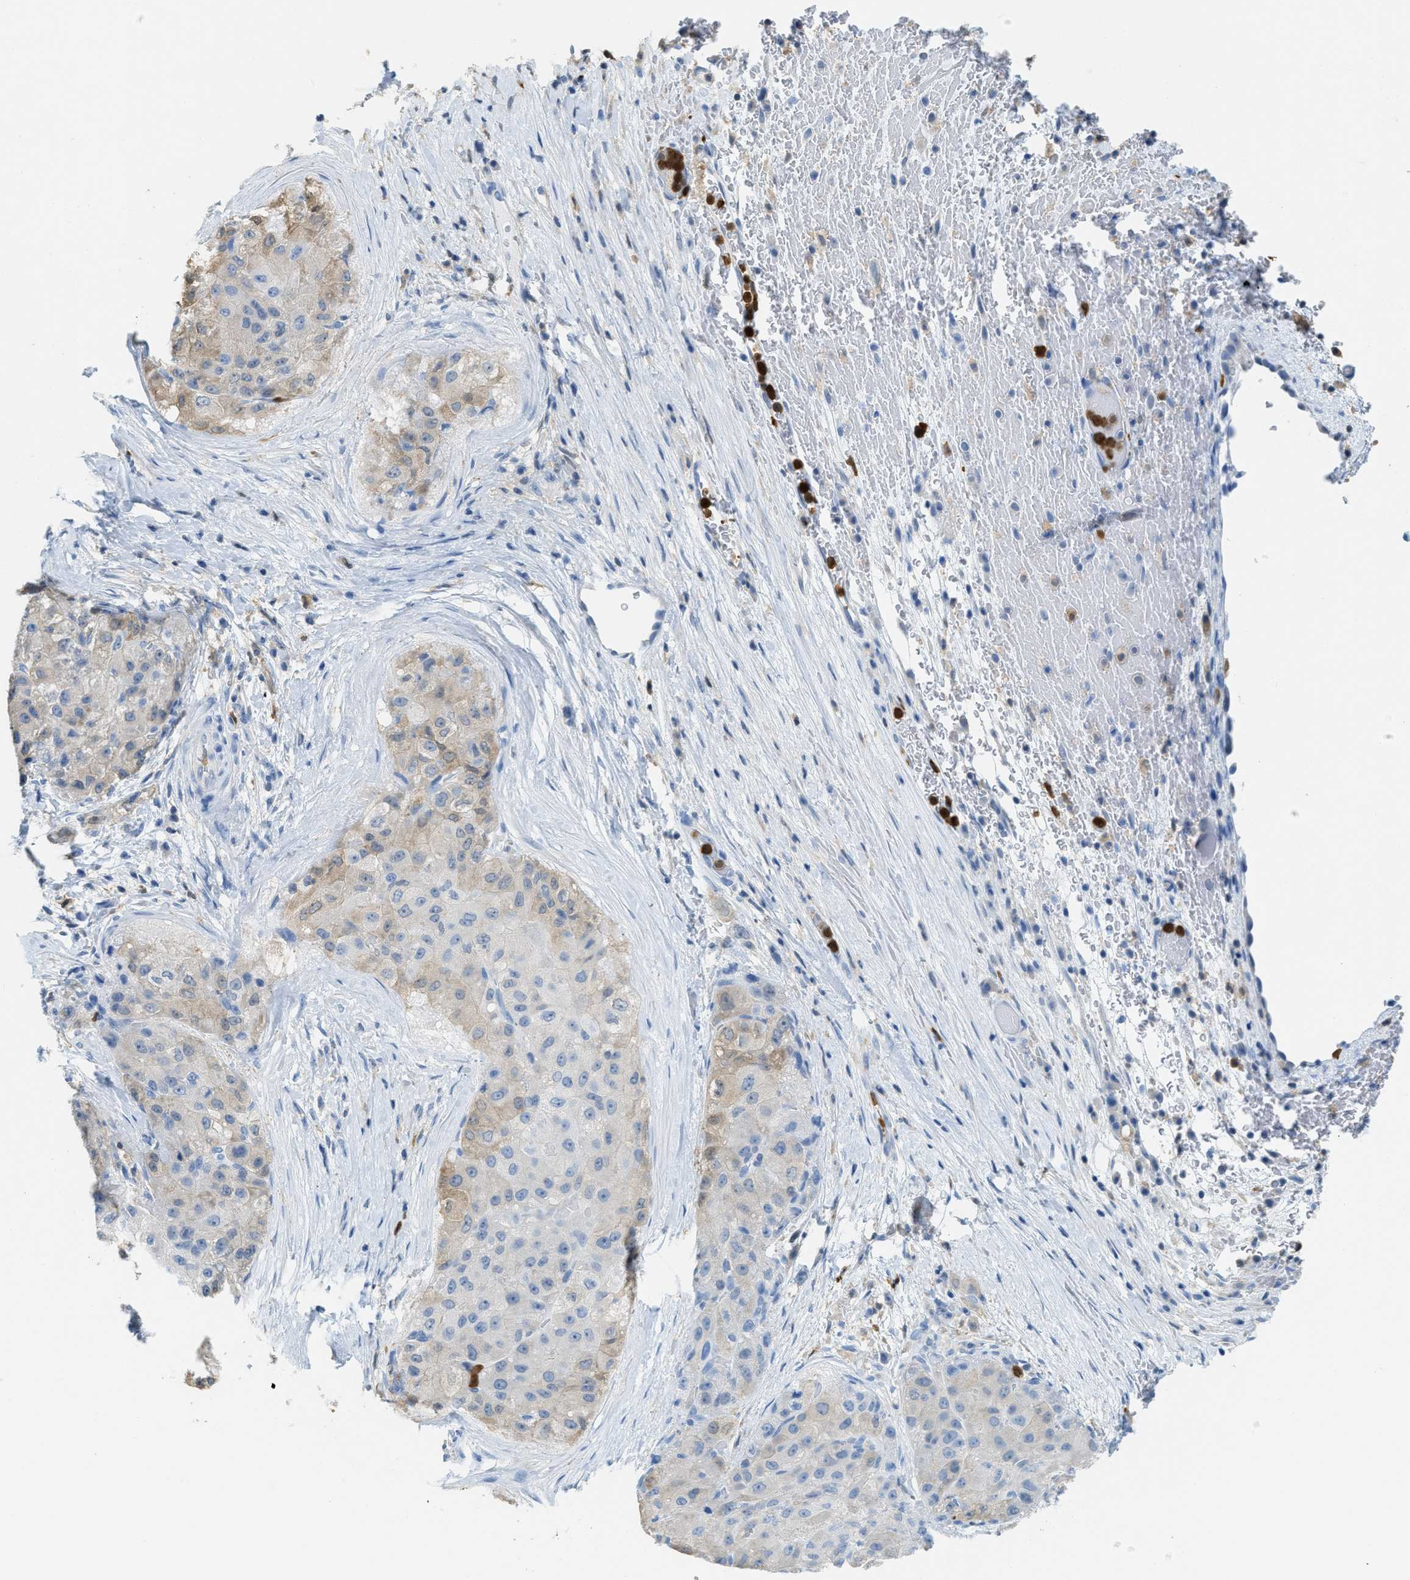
{"staining": {"intensity": "weak", "quantity": "25%-75%", "location": "cytoplasmic/membranous"}, "tissue": "liver cancer", "cell_type": "Tumor cells", "image_type": "cancer", "snomed": [{"axis": "morphology", "description": "Carcinoma, Hepatocellular, NOS"}, {"axis": "topography", "description": "Liver"}], "caption": "Tumor cells display low levels of weak cytoplasmic/membranous expression in about 25%-75% of cells in human liver cancer (hepatocellular carcinoma).", "gene": "SERPINB1", "patient": {"sex": "male", "age": 80}}